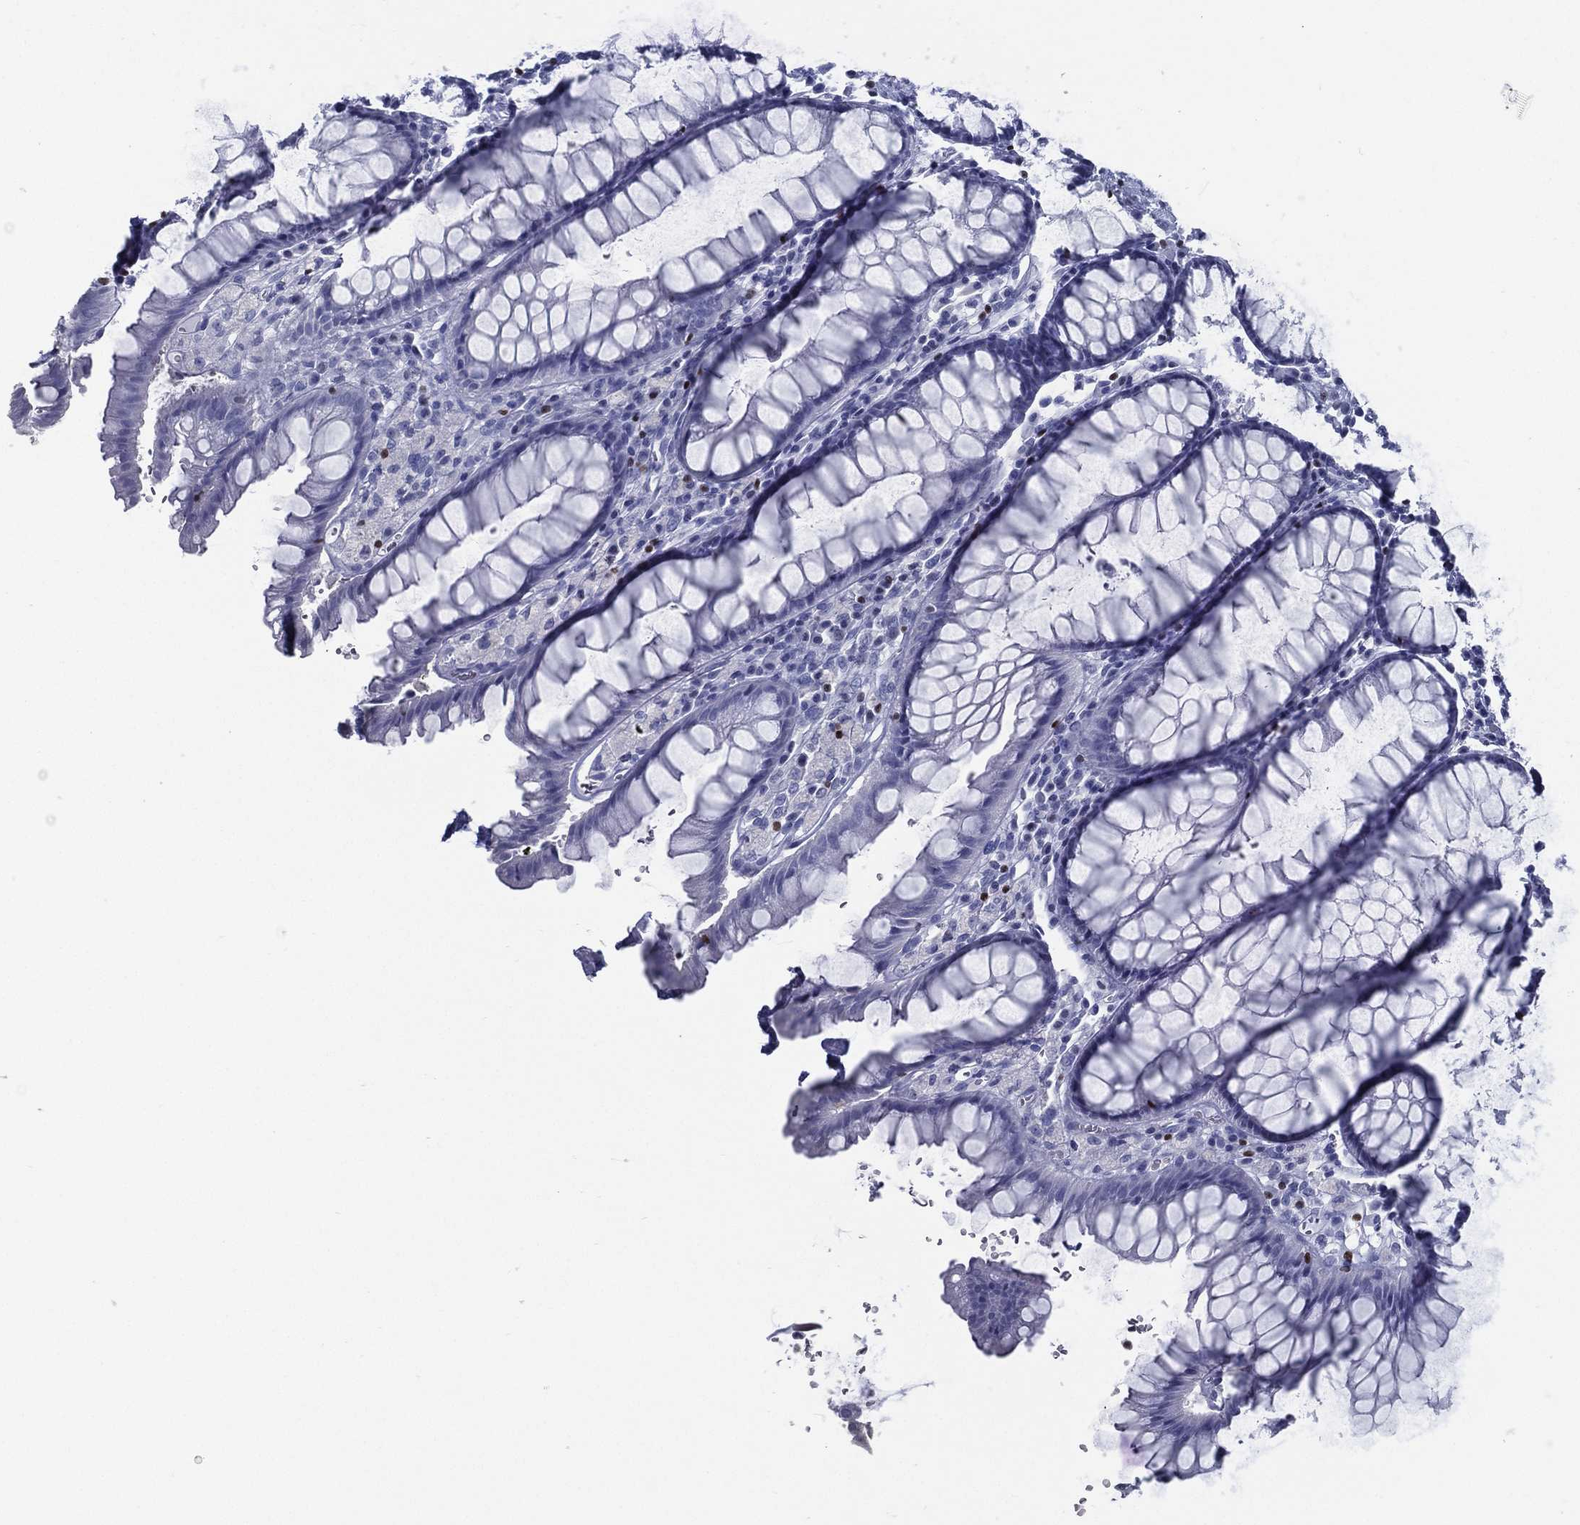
{"staining": {"intensity": "negative", "quantity": "none", "location": "none"}, "tissue": "rectum", "cell_type": "Glandular cells", "image_type": "normal", "snomed": [{"axis": "morphology", "description": "Normal tissue, NOS"}, {"axis": "topography", "description": "Rectum"}], "caption": "Glandular cells show no significant expression in benign rectum. Brightfield microscopy of immunohistochemistry stained with DAB (3,3'-diaminobenzidine) (brown) and hematoxylin (blue), captured at high magnification.", "gene": "PYHIN1", "patient": {"sex": "female", "age": 68}}